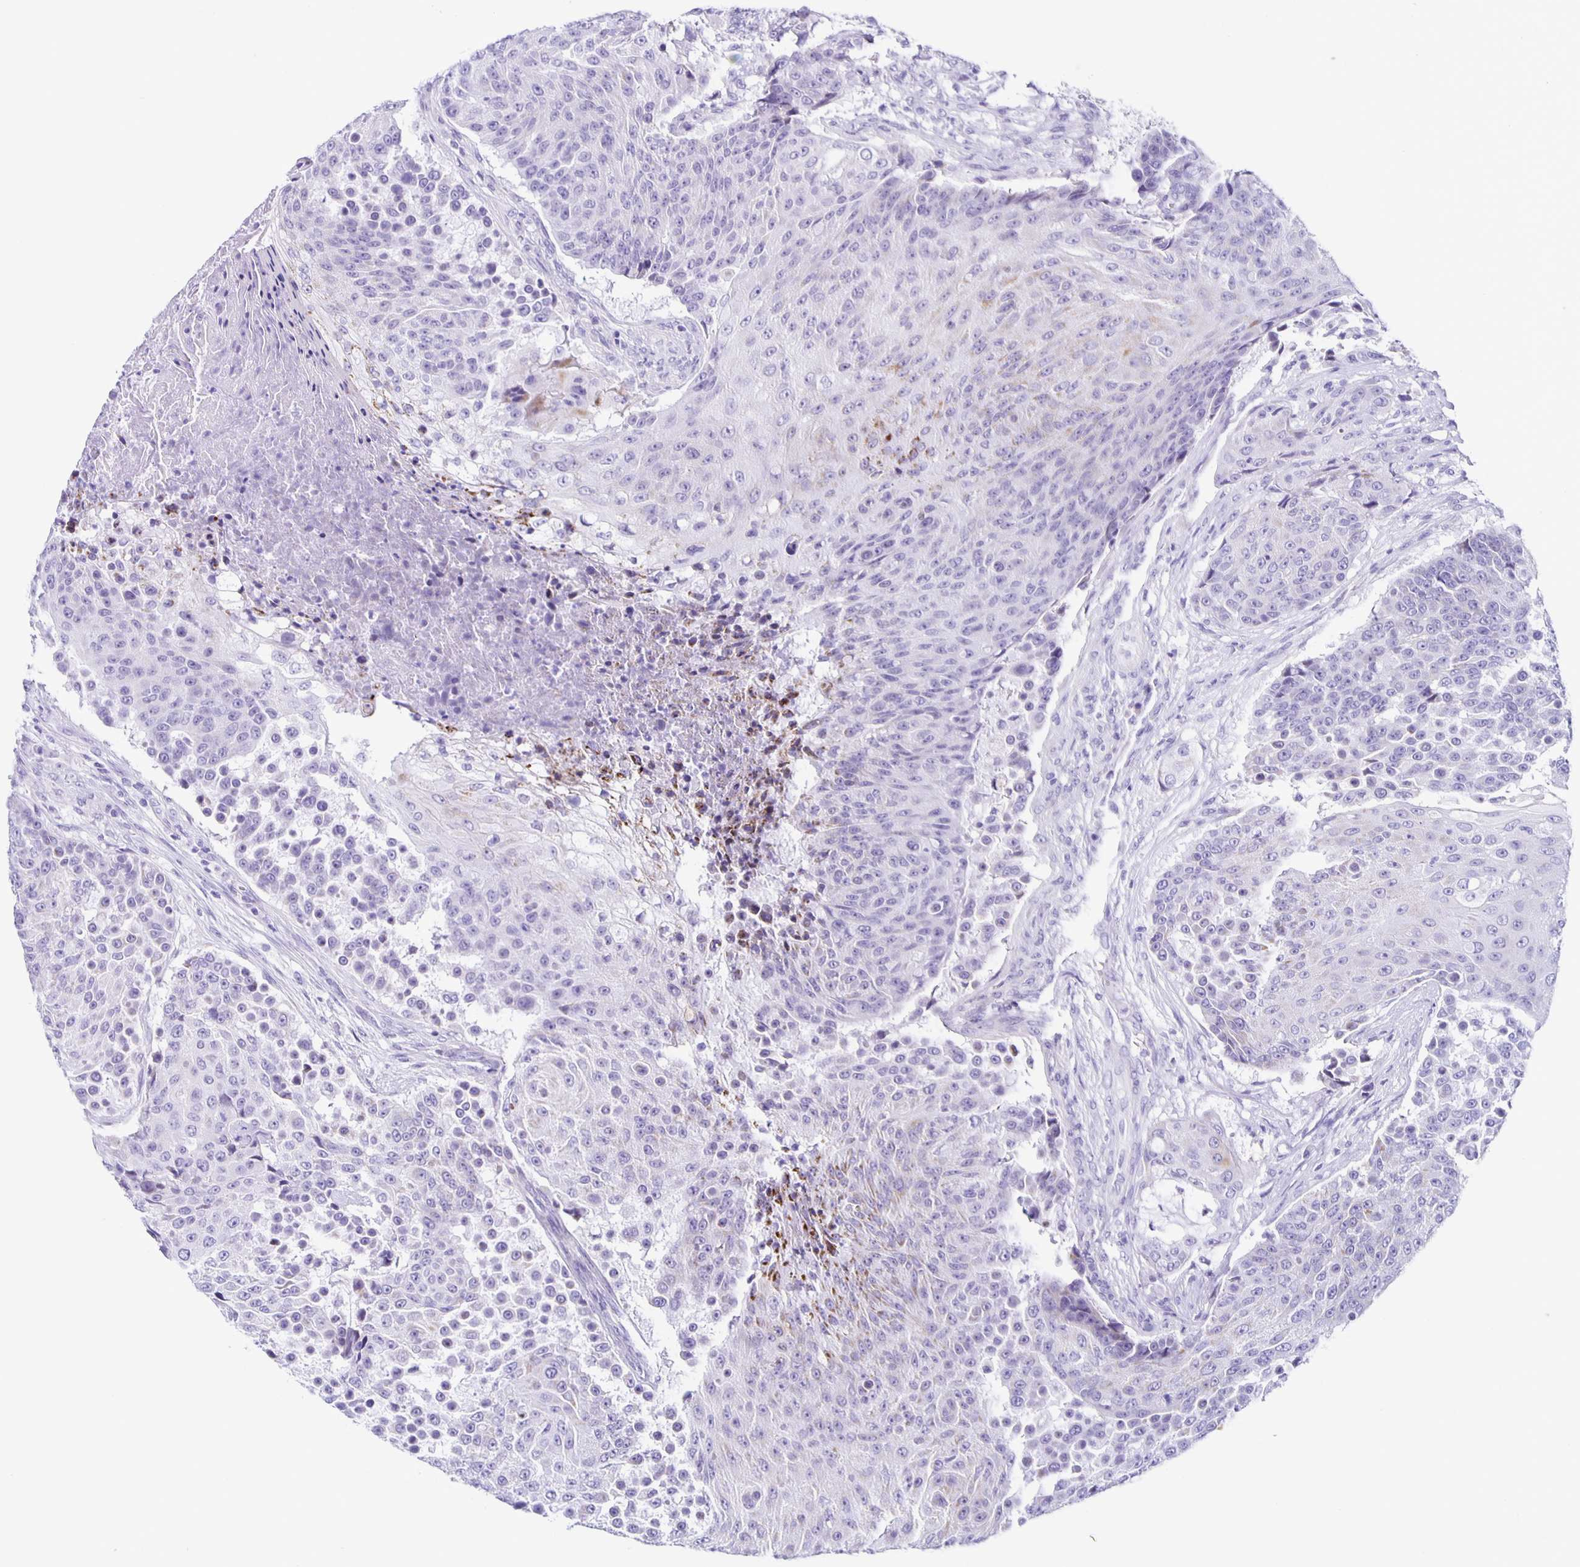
{"staining": {"intensity": "negative", "quantity": "none", "location": "none"}, "tissue": "urothelial cancer", "cell_type": "Tumor cells", "image_type": "cancer", "snomed": [{"axis": "morphology", "description": "Urothelial carcinoma, High grade"}, {"axis": "topography", "description": "Urinary bladder"}], "caption": "Immunohistochemistry image of human urothelial cancer stained for a protein (brown), which exhibits no positivity in tumor cells.", "gene": "AQP6", "patient": {"sex": "female", "age": 63}}